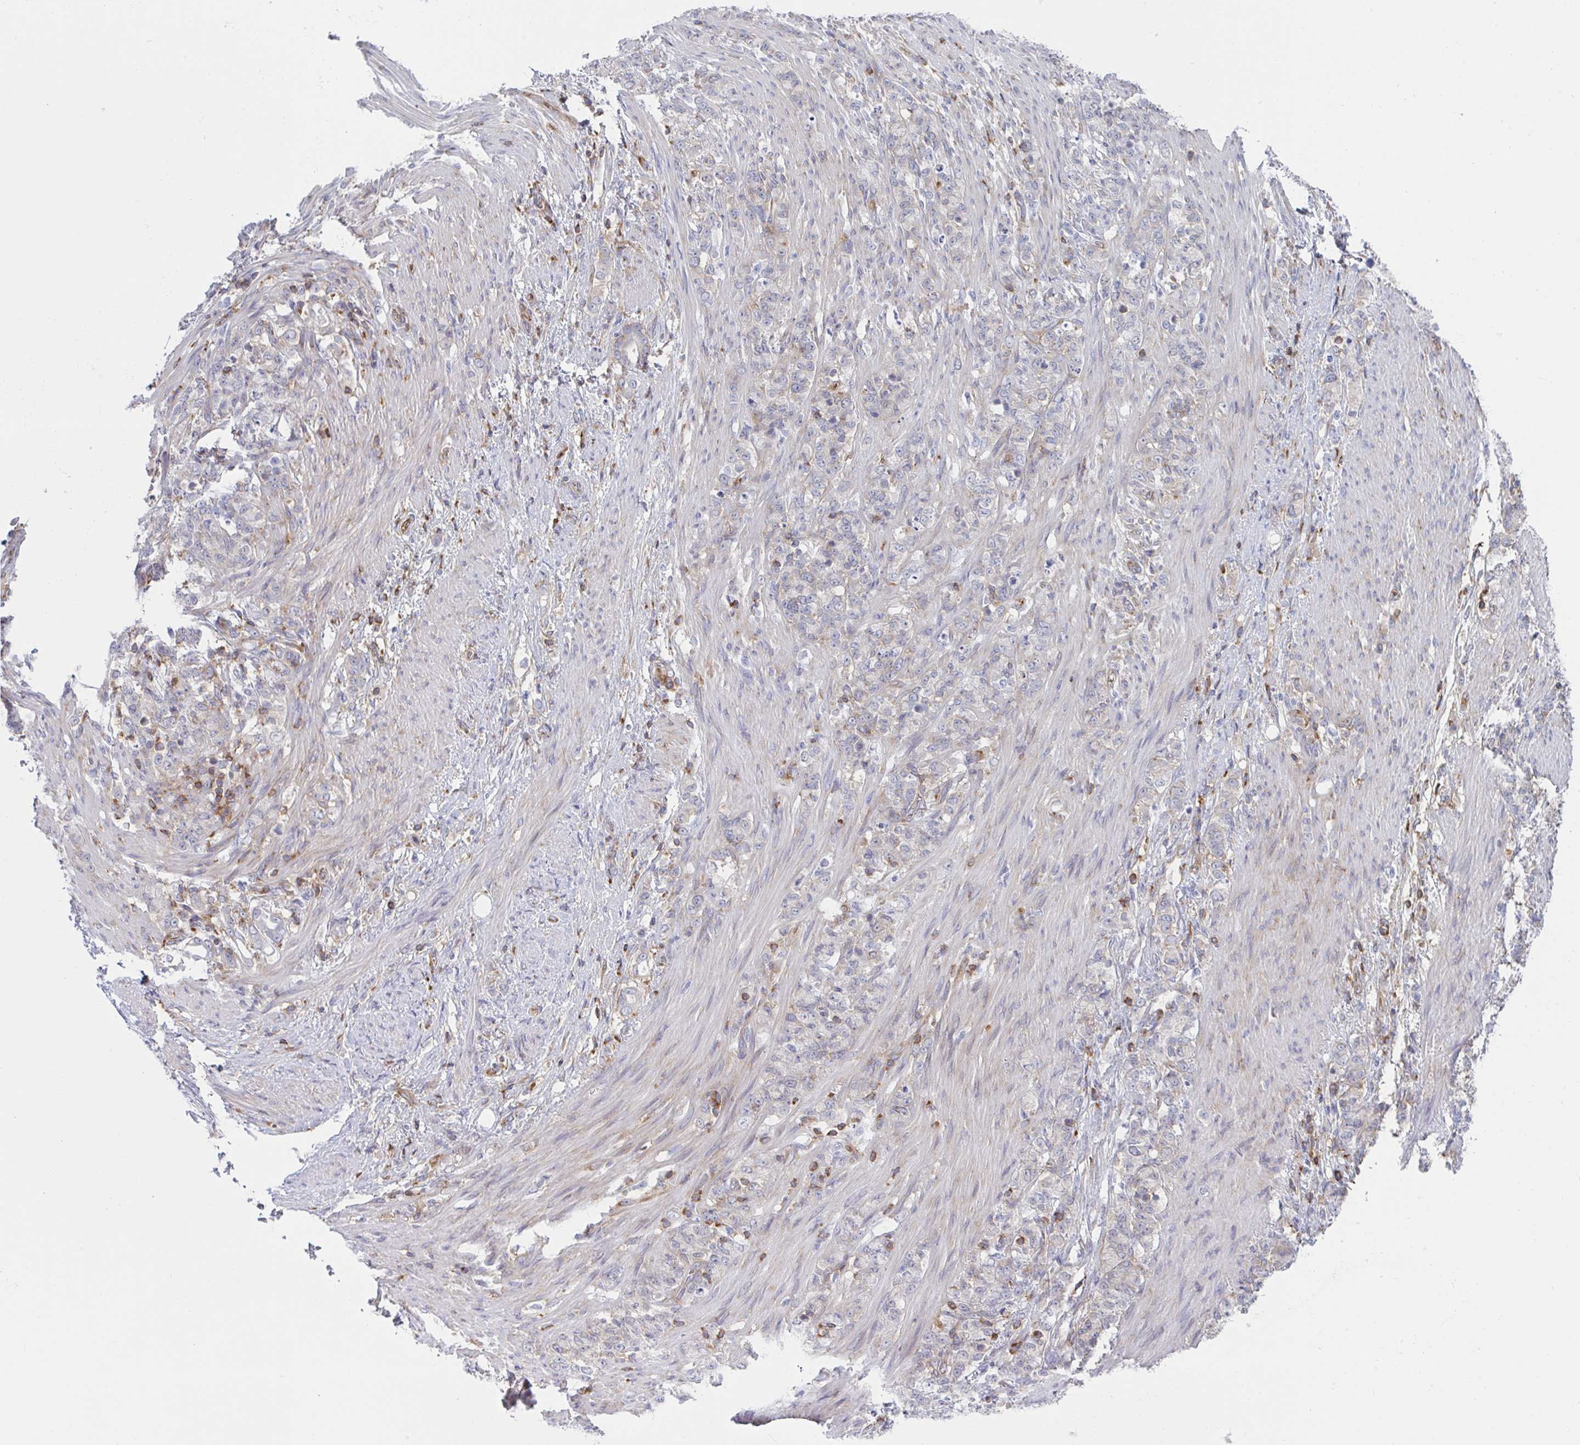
{"staining": {"intensity": "weak", "quantity": "25%-75%", "location": "cytoplasmic/membranous"}, "tissue": "stomach cancer", "cell_type": "Tumor cells", "image_type": "cancer", "snomed": [{"axis": "morphology", "description": "Adenocarcinoma, NOS"}, {"axis": "topography", "description": "Stomach"}], "caption": "There is low levels of weak cytoplasmic/membranous positivity in tumor cells of stomach cancer, as demonstrated by immunohistochemical staining (brown color).", "gene": "WNK1", "patient": {"sex": "female", "age": 79}}